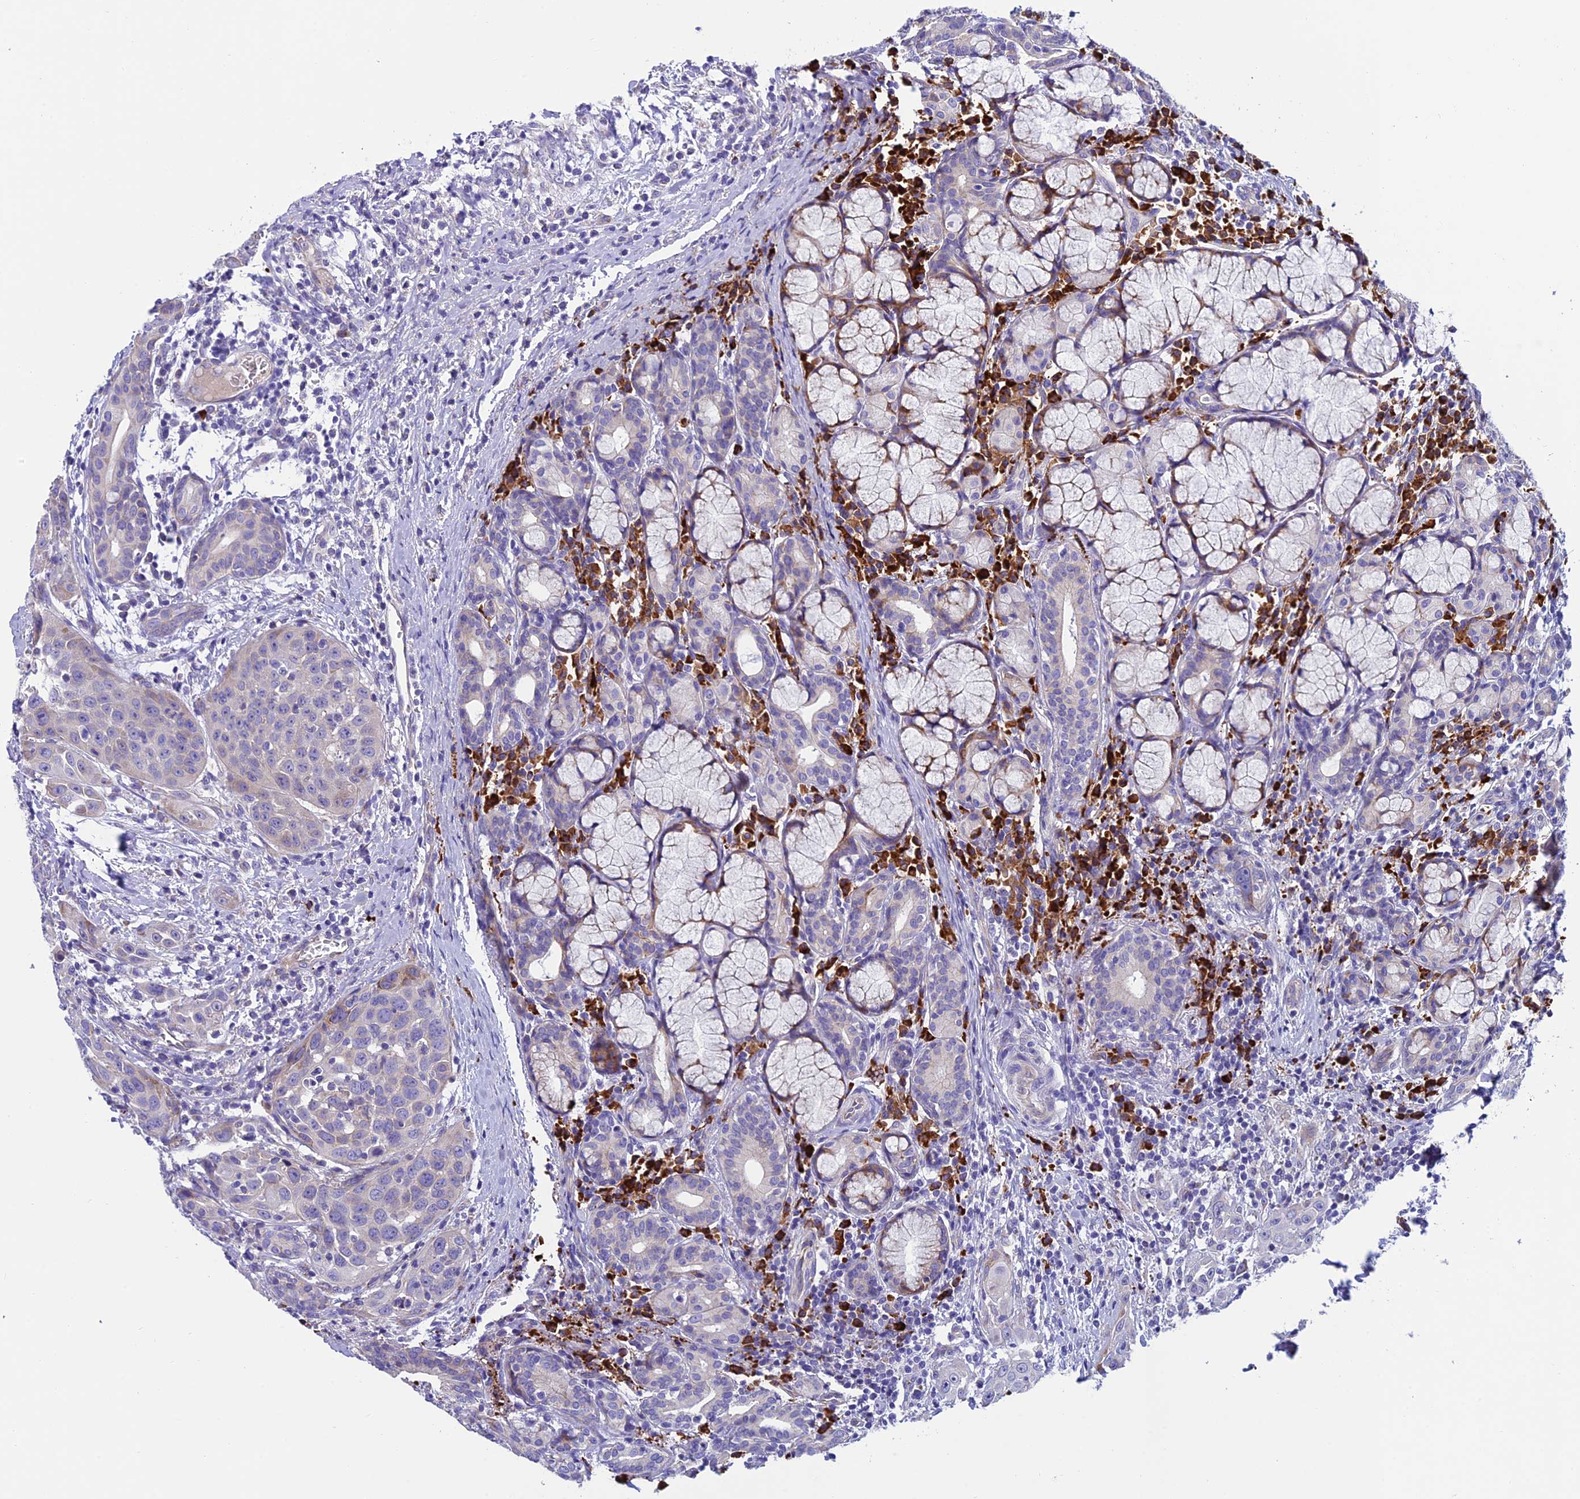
{"staining": {"intensity": "negative", "quantity": "none", "location": "none"}, "tissue": "head and neck cancer", "cell_type": "Tumor cells", "image_type": "cancer", "snomed": [{"axis": "morphology", "description": "Squamous cell carcinoma, NOS"}, {"axis": "topography", "description": "Oral tissue"}, {"axis": "topography", "description": "Head-Neck"}], "caption": "This is an immunohistochemistry histopathology image of human head and neck cancer. There is no expression in tumor cells.", "gene": "MACIR", "patient": {"sex": "female", "age": 50}}